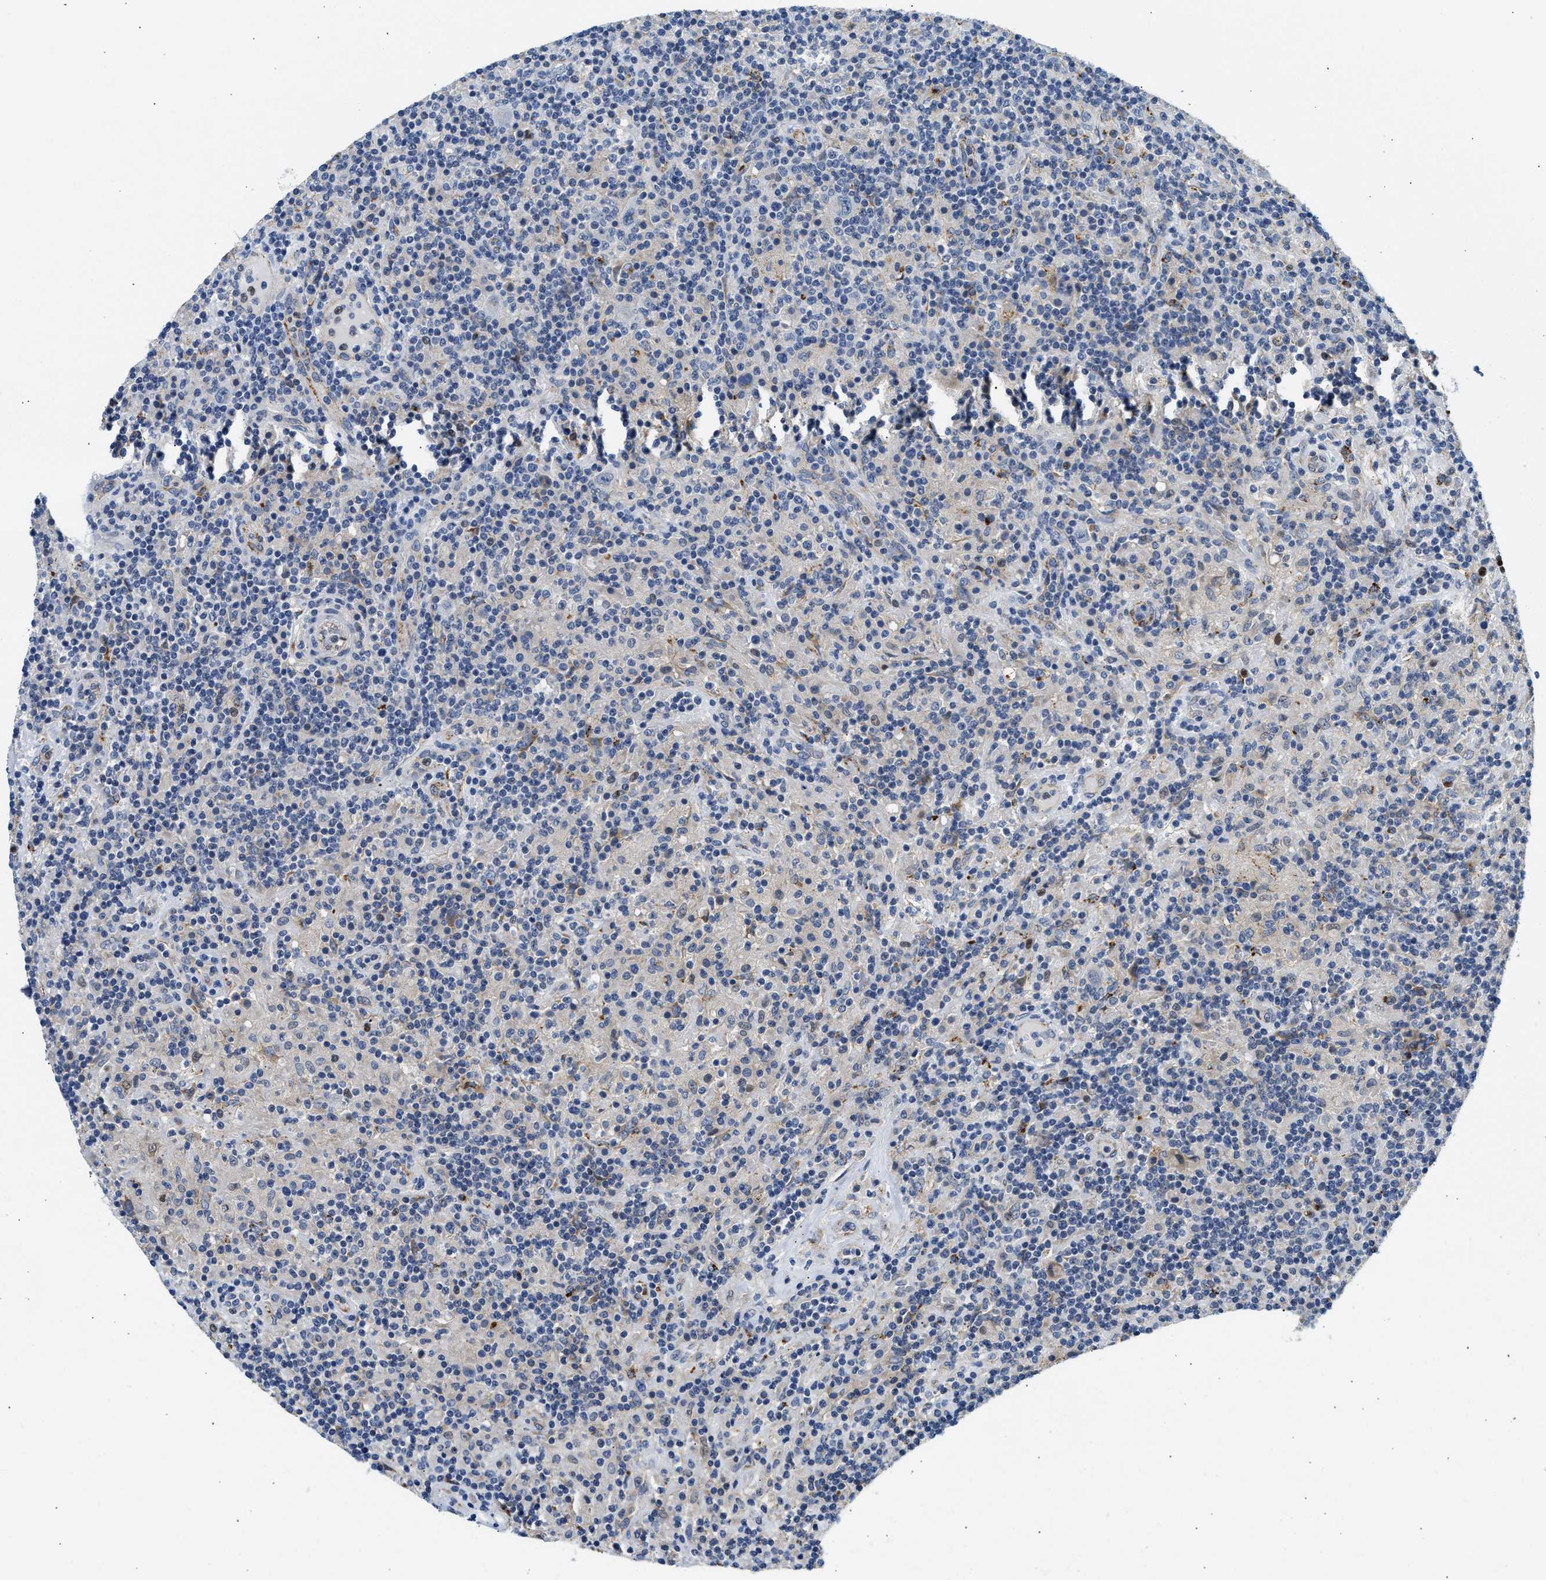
{"staining": {"intensity": "negative", "quantity": "none", "location": "none"}, "tissue": "lymphoma", "cell_type": "Tumor cells", "image_type": "cancer", "snomed": [{"axis": "morphology", "description": "Hodgkin's disease, NOS"}, {"axis": "topography", "description": "Lymph node"}], "caption": "Lymphoma was stained to show a protein in brown. There is no significant expression in tumor cells.", "gene": "PPM1L", "patient": {"sex": "male", "age": 70}}